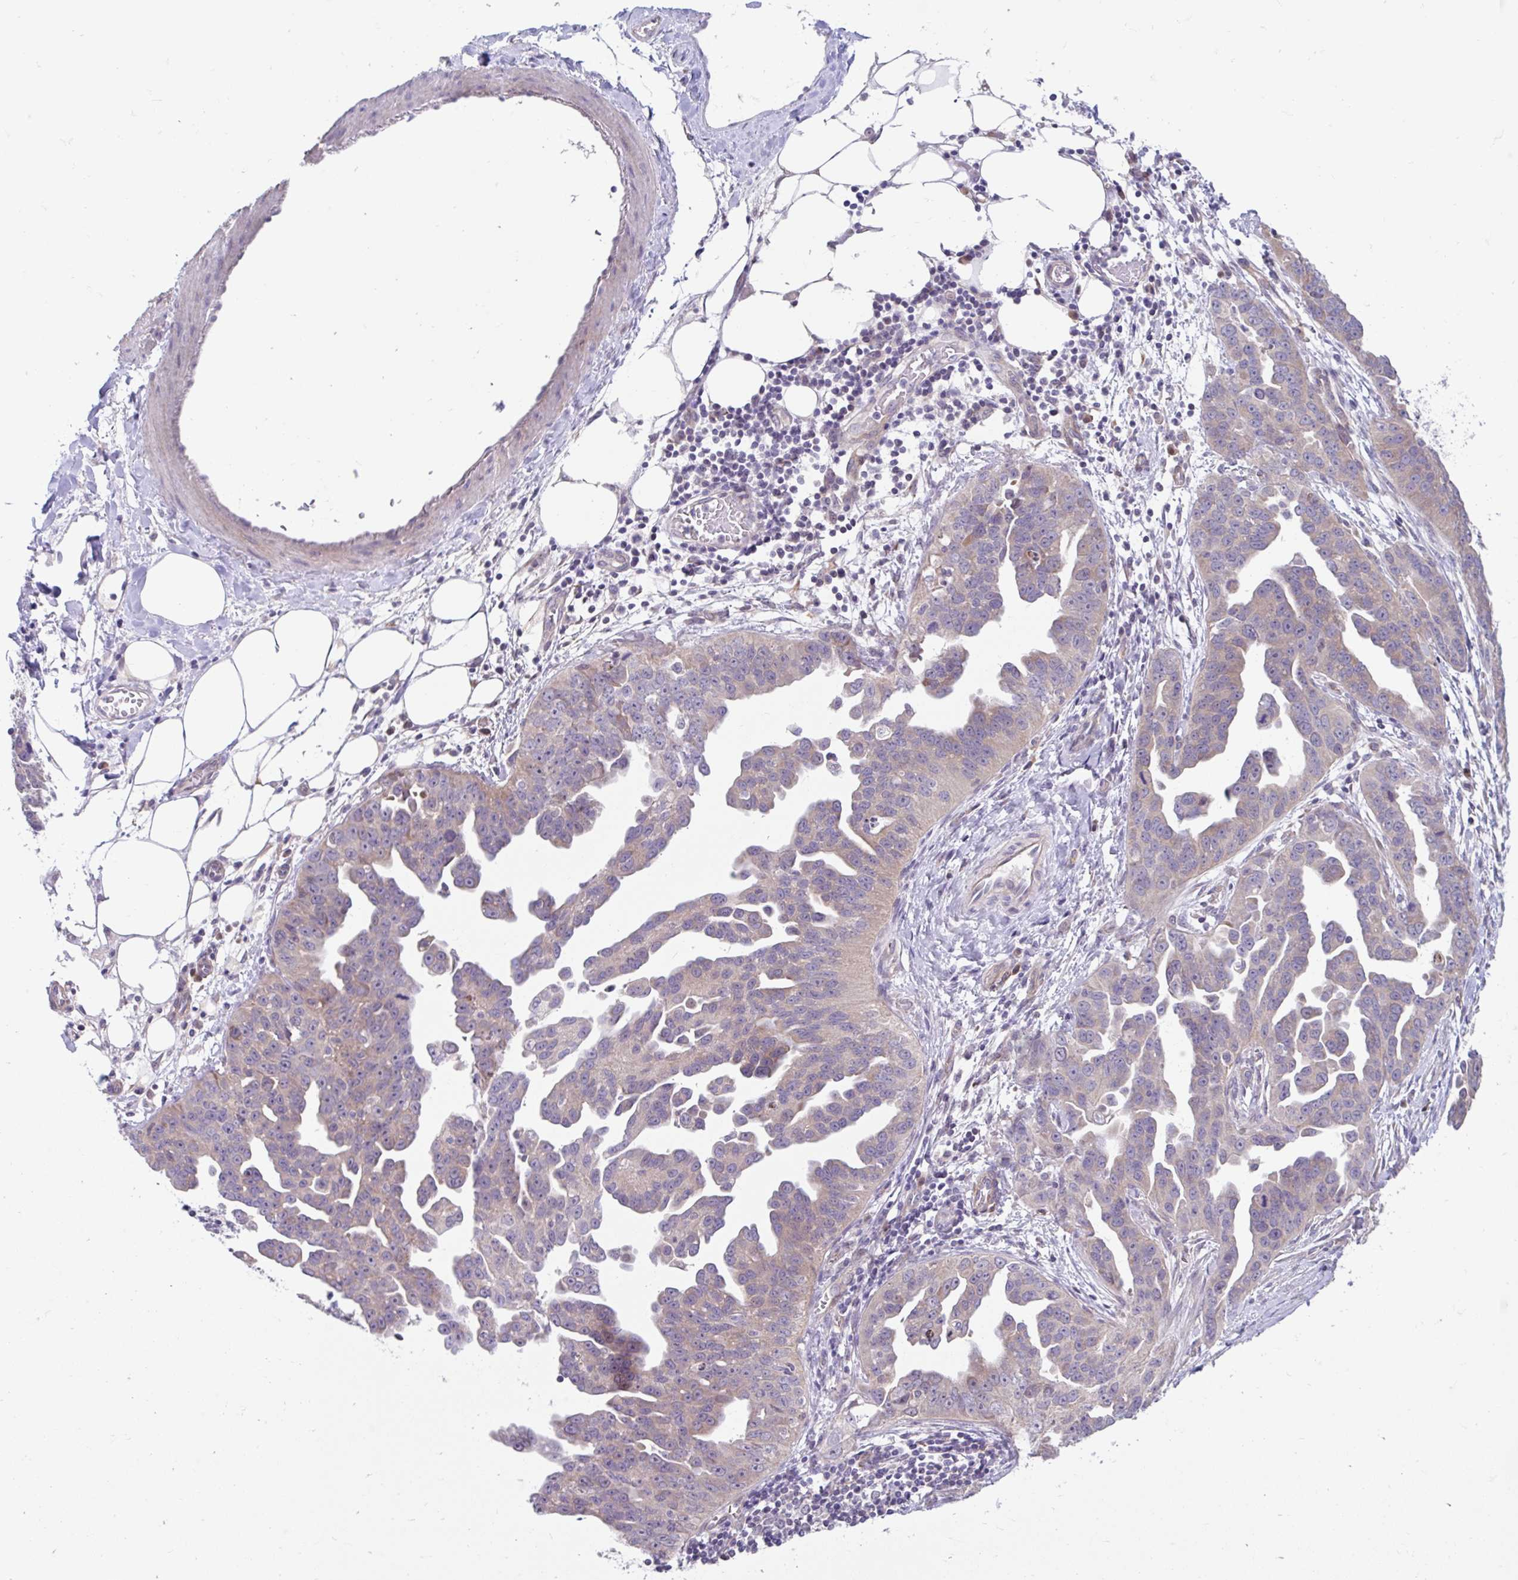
{"staining": {"intensity": "weak", "quantity": ">75%", "location": "cytoplasmic/membranous"}, "tissue": "ovarian cancer", "cell_type": "Tumor cells", "image_type": "cancer", "snomed": [{"axis": "morphology", "description": "Cystadenocarcinoma, serous, NOS"}, {"axis": "topography", "description": "Ovary"}], "caption": "Tumor cells reveal low levels of weak cytoplasmic/membranous expression in about >75% of cells in ovarian serous cystadenocarcinoma. Using DAB (brown) and hematoxylin (blue) stains, captured at high magnification using brightfield microscopy.", "gene": "NT5C1B", "patient": {"sex": "female", "age": 75}}